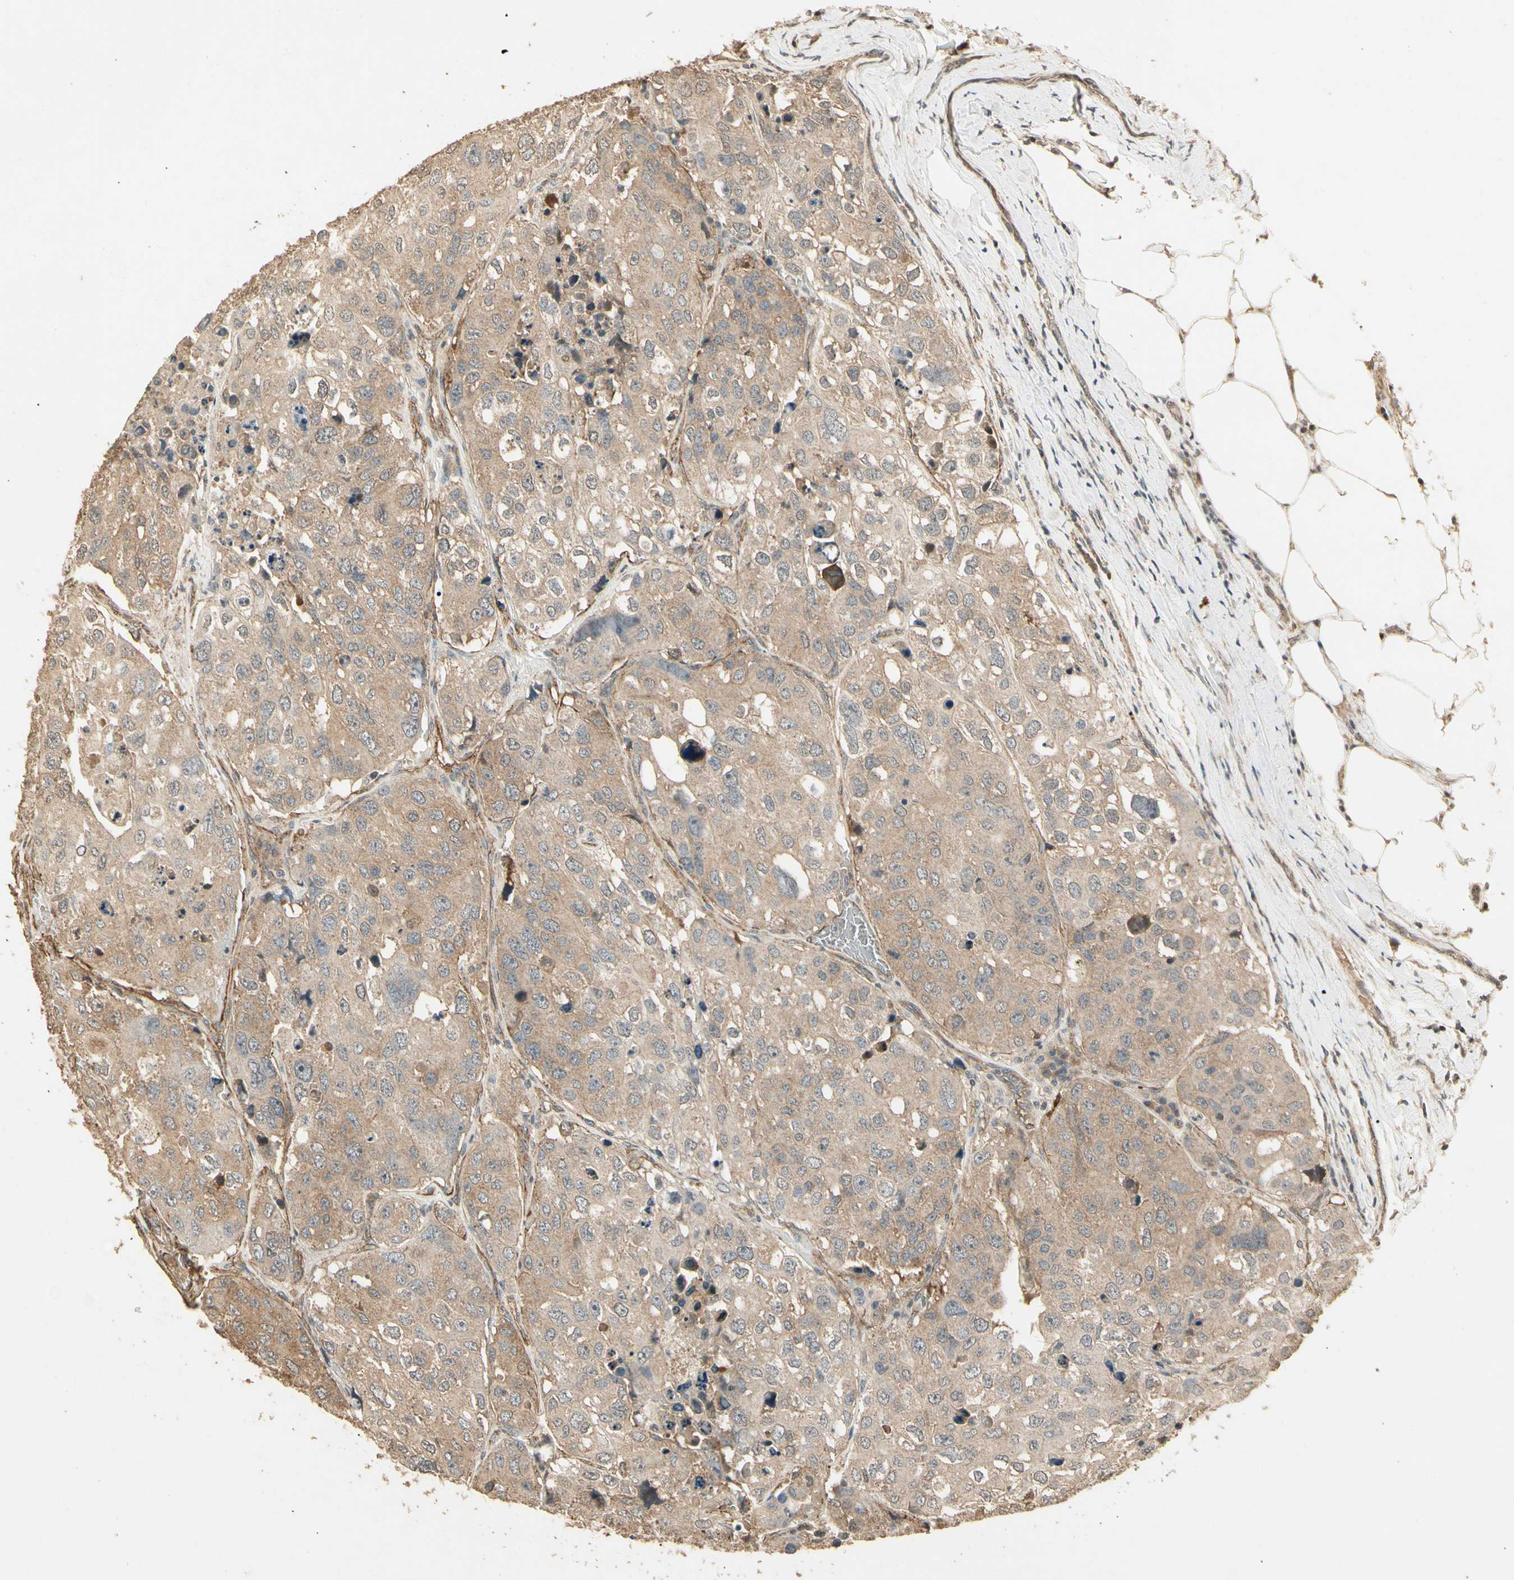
{"staining": {"intensity": "weak", "quantity": ">75%", "location": "cytoplasmic/membranous"}, "tissue": "urothelial cancer", "cell_type": "Tumor cells", "image_type": "cancer", "snomed": [{"axis": "morphology", "description": "Urothelial carcinoma, High grade"}, {"axis": "topography", "description": "Lymph node"}, {"axis": "topography", "description": "Urinary bladder"}], "caption": "A histopathology image showing weak cytoplasmic/membranous positivity in about >75% of tumor cells in high-grade urothelial carcinoma, as visualized by brown immunohistochemical staining.", "gene": "RNF180", "patient": {"sex": "male", "age": 51}}